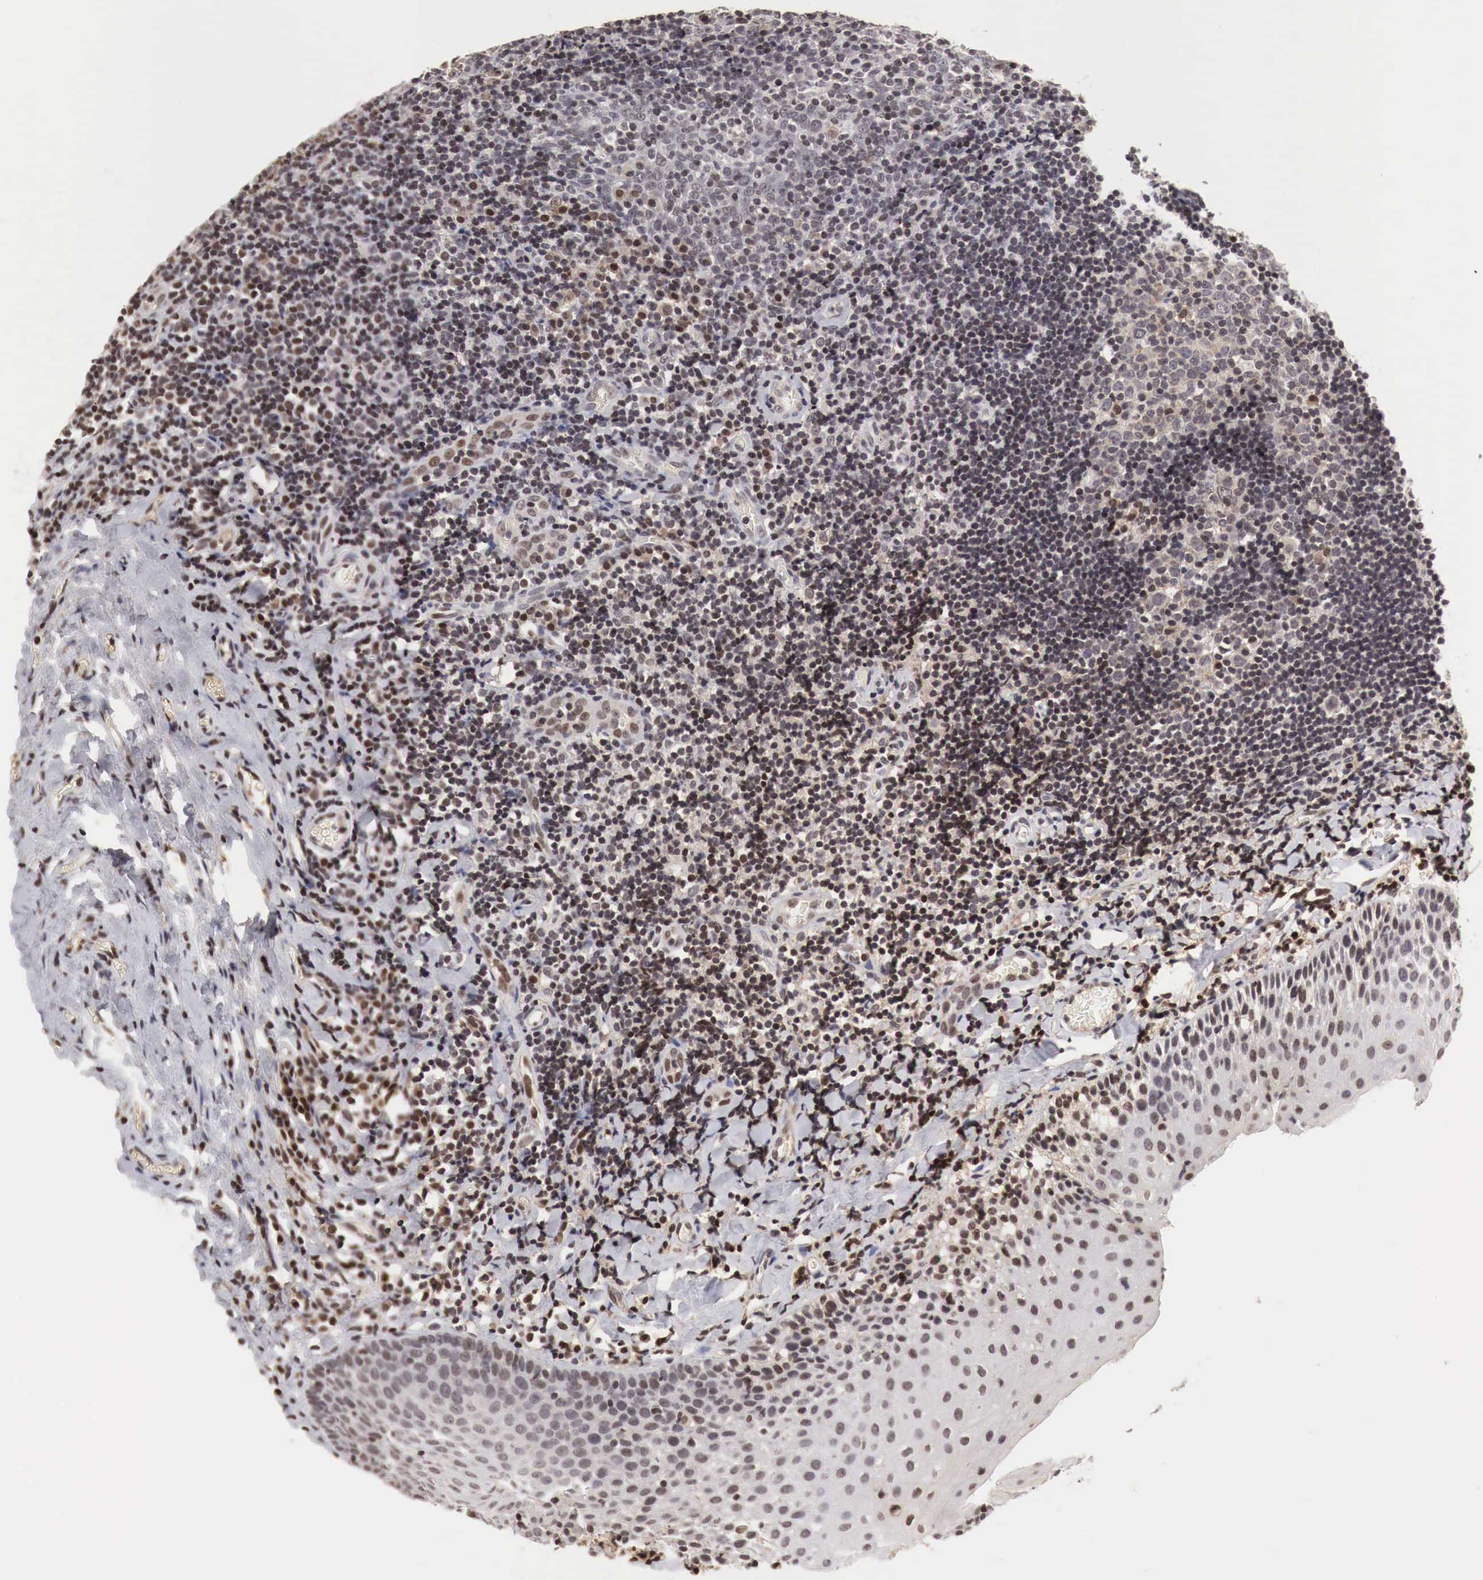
{"staining": {"intensity": "moderate", "quantity": "<25%", "location": "cytoplasmic/membranous,nuclear"}, "tissue": "tonsil", "cell_type": "Germinal center cells", "image_type": "normal", "snomed": [{"axis": "morphology", "description": "Normal tissue, NOS"}, {"axis": "topography", "description": "Tonsil"}], "caption": "The immunohistochemical stain highlights moderate cytoplasmic/membranous,nuclear staining in germinal center cells of unremarkable tonsil. The staining is performed using DAB brown chromogen to label protein expression. The nuclei are counter-stained blue using hematoxylin.", "gene": "DACH2", "patient": {"sex": "female", "age": 41}}